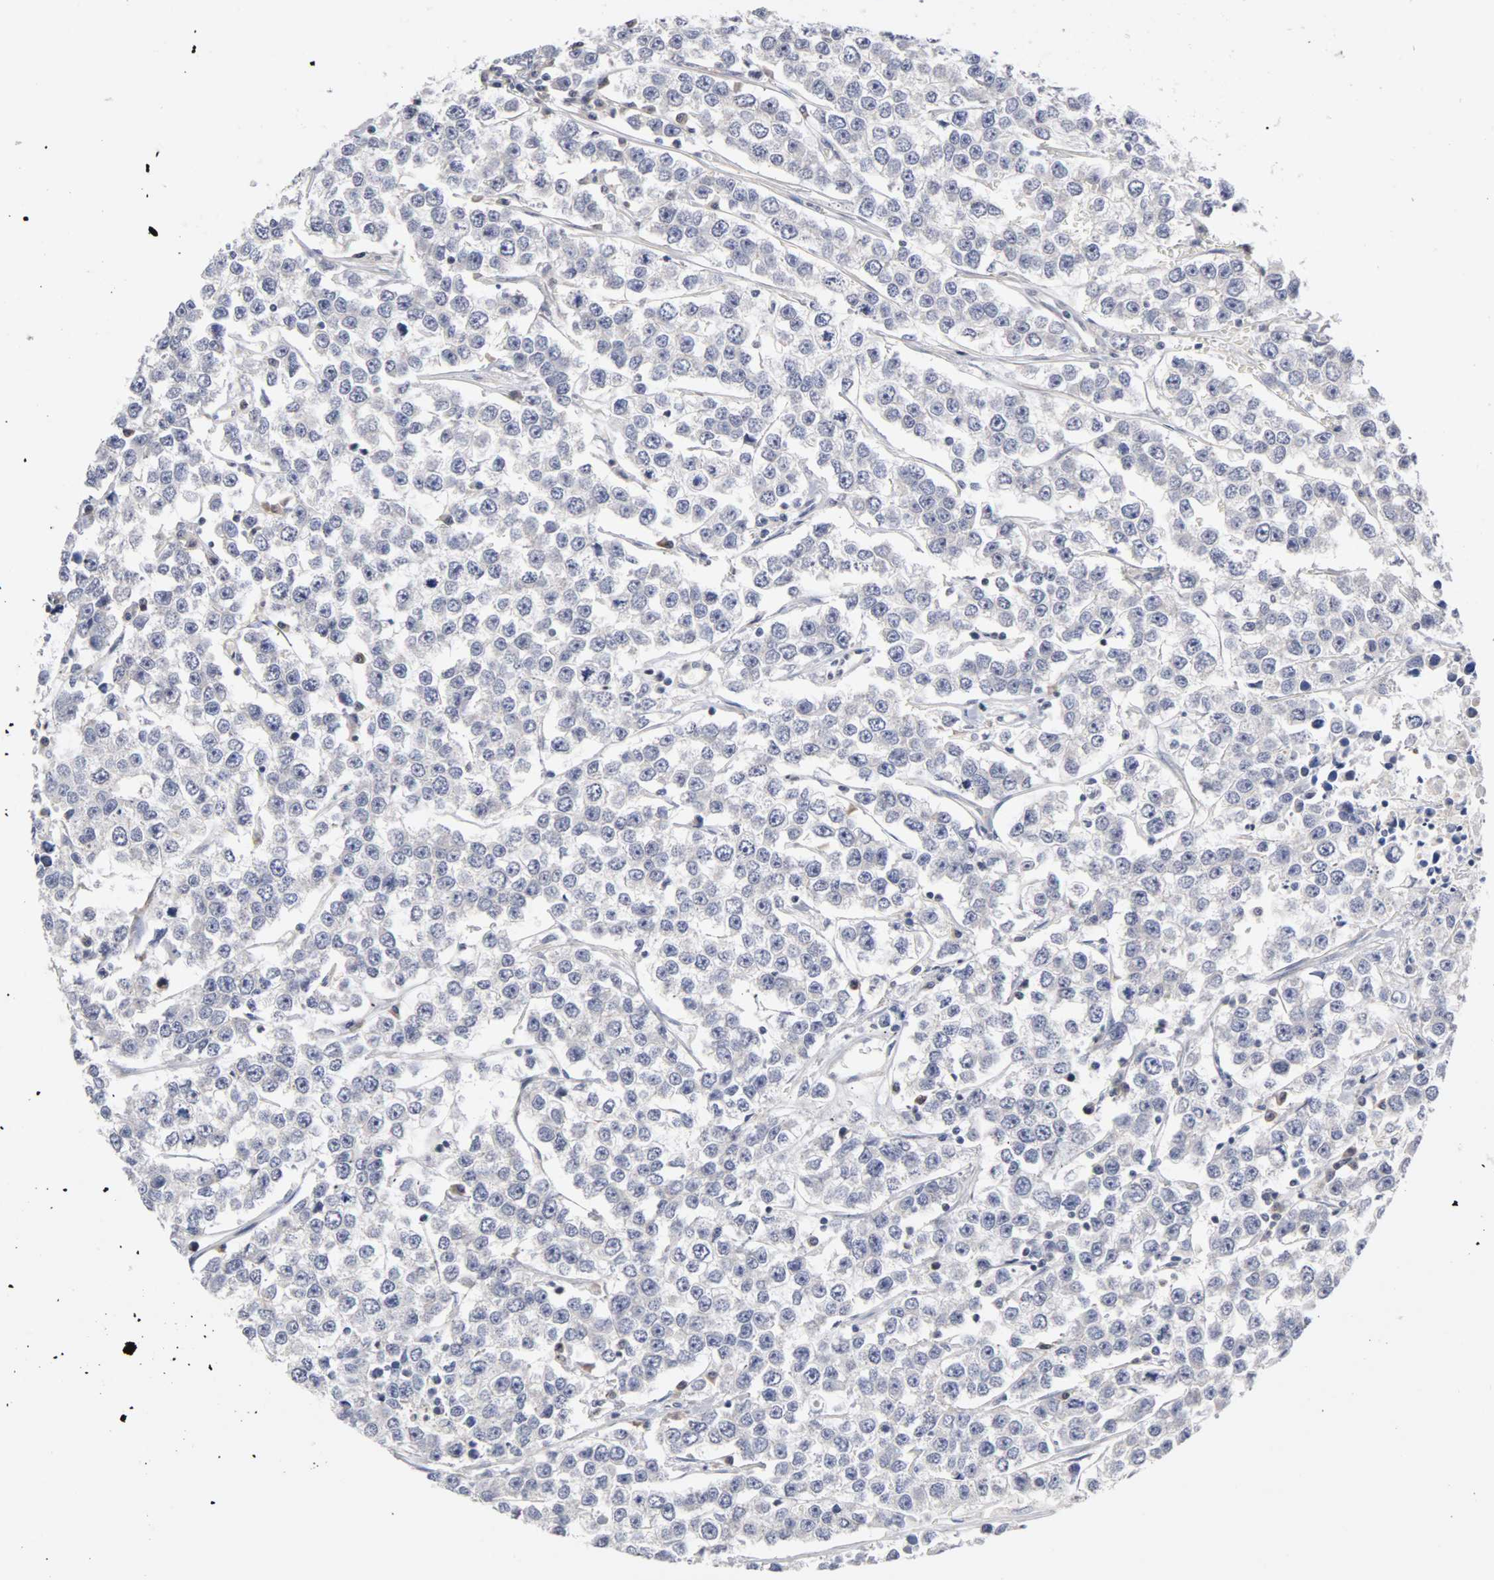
{"staining": {"intensity": "negative", "quantity": "none", "location": "none"}, "tissue": "testis cancer", "cell_type": "Tumor cells", "image_type": "cancer", "snomed": [{"axis": "morphology", "description": "Seminoma, NOS"}, {"axis": "morphology", "description": "Carcinoma, Embryonal, NOS"}, {"axis": "topography", "description": "Testis"}], "caption": "DAB (3,3'-diaminobenzidine) immunohistochemical staining of testis cancer (seminoma) shows no significant expression in tumor cells.", "gene": "UBE2M", "patient": {"sex": "male", "age": 52}}